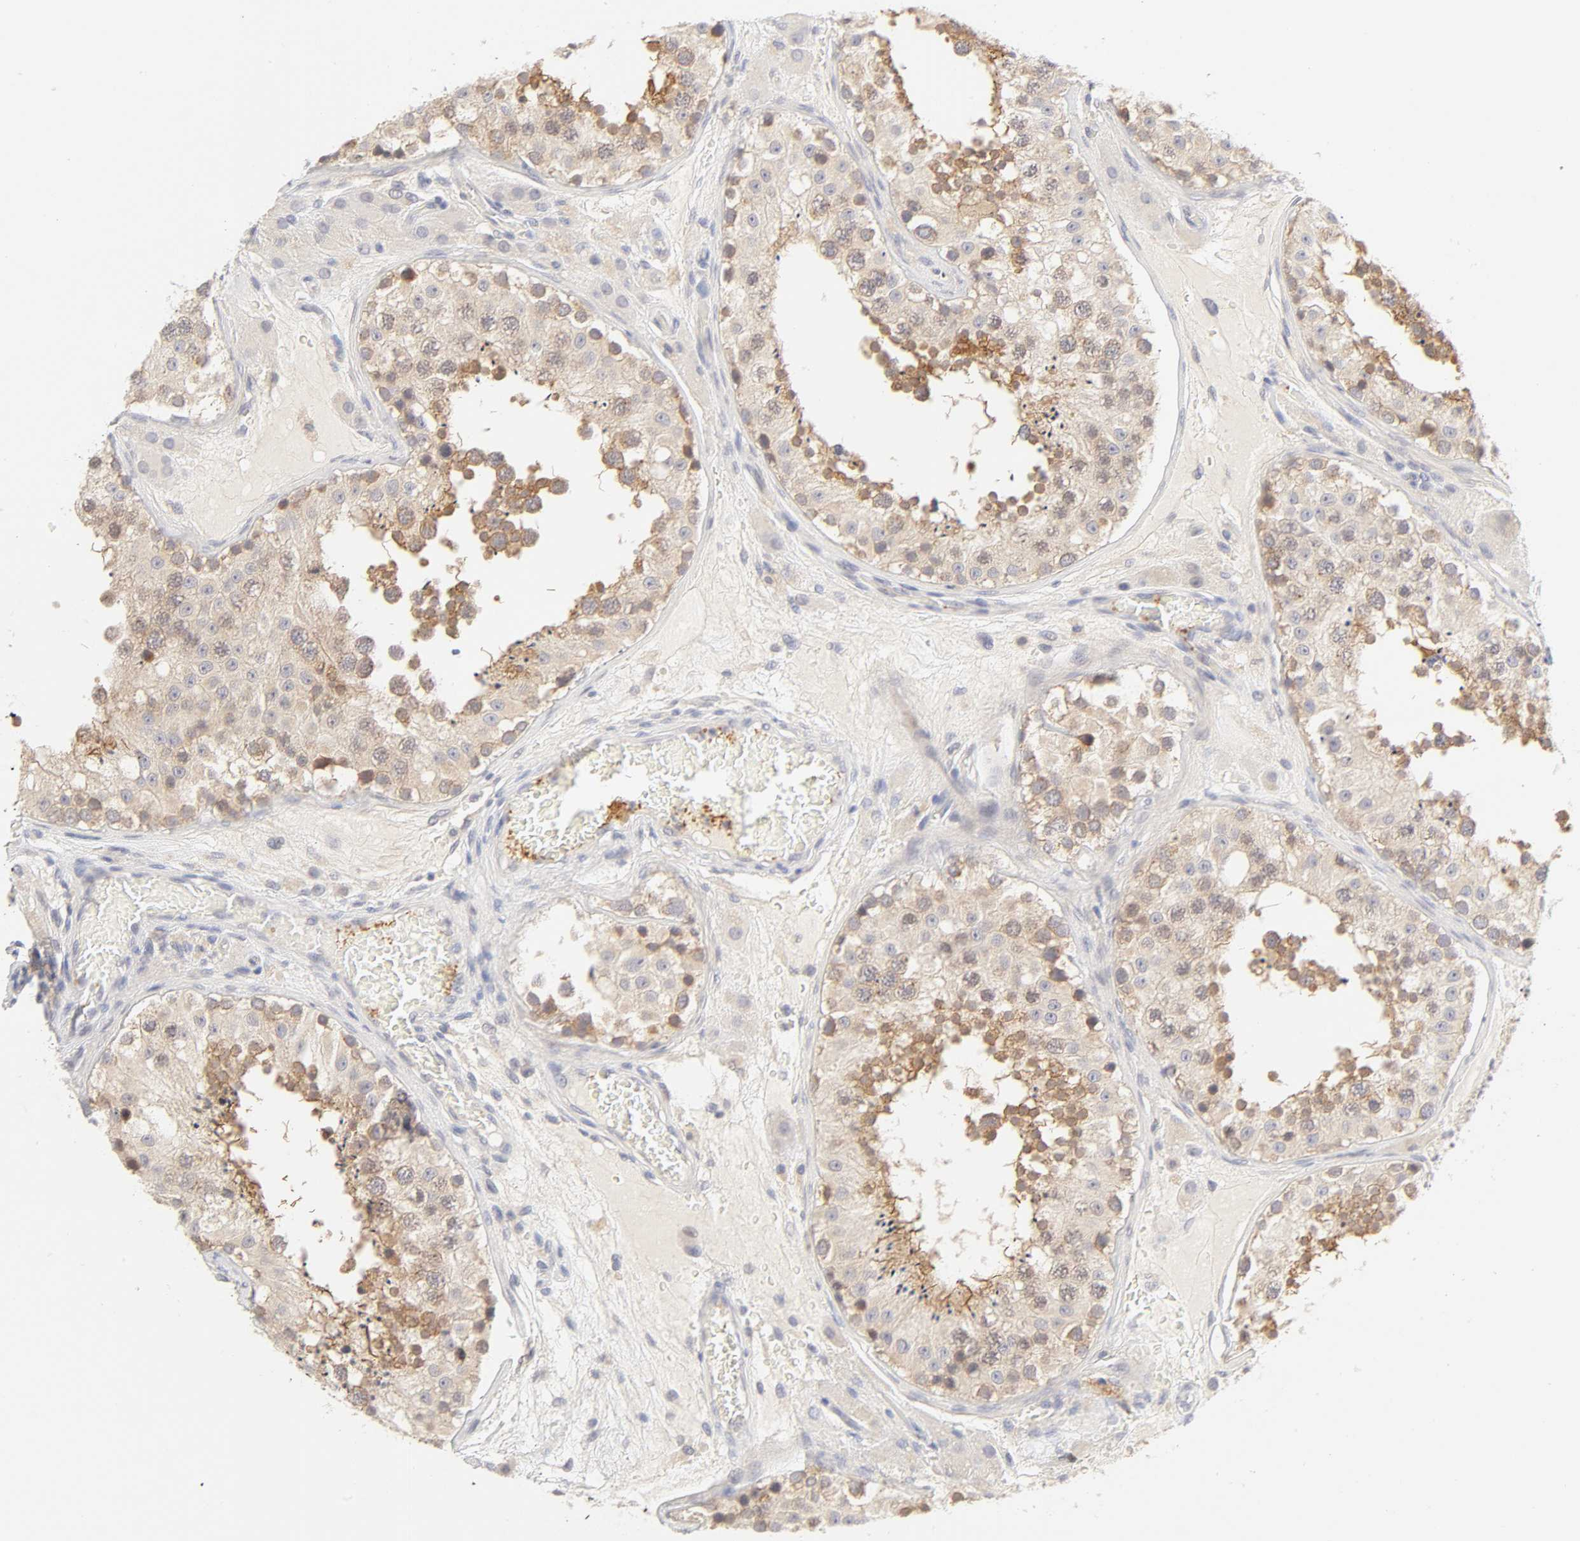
{"staining": {"intensity": "moderate", "quantity": ">75%", "location": "cytoplasmic/membranous"}, "tissue": "testis", "cell_type": "Cells in seminiferous ducts", "image_type": "normal", "snomed": [{"axis": "morphology", "description": "Normal tissue, NOS"}, {"axis": "topography", "description": "Testis"}], "caption": "Protein expression analysis of benign human testis reveals moderate cytoplasmic/membranous positivity in approximately >75% of cells in seminiferous ducts. (Stains: DAB in brown, nuclei in blue, Microscopy: brightfield microscopy at high magnification).", "gene": "CYP4B1", "patient": {"sex": "male", "age": 26}}